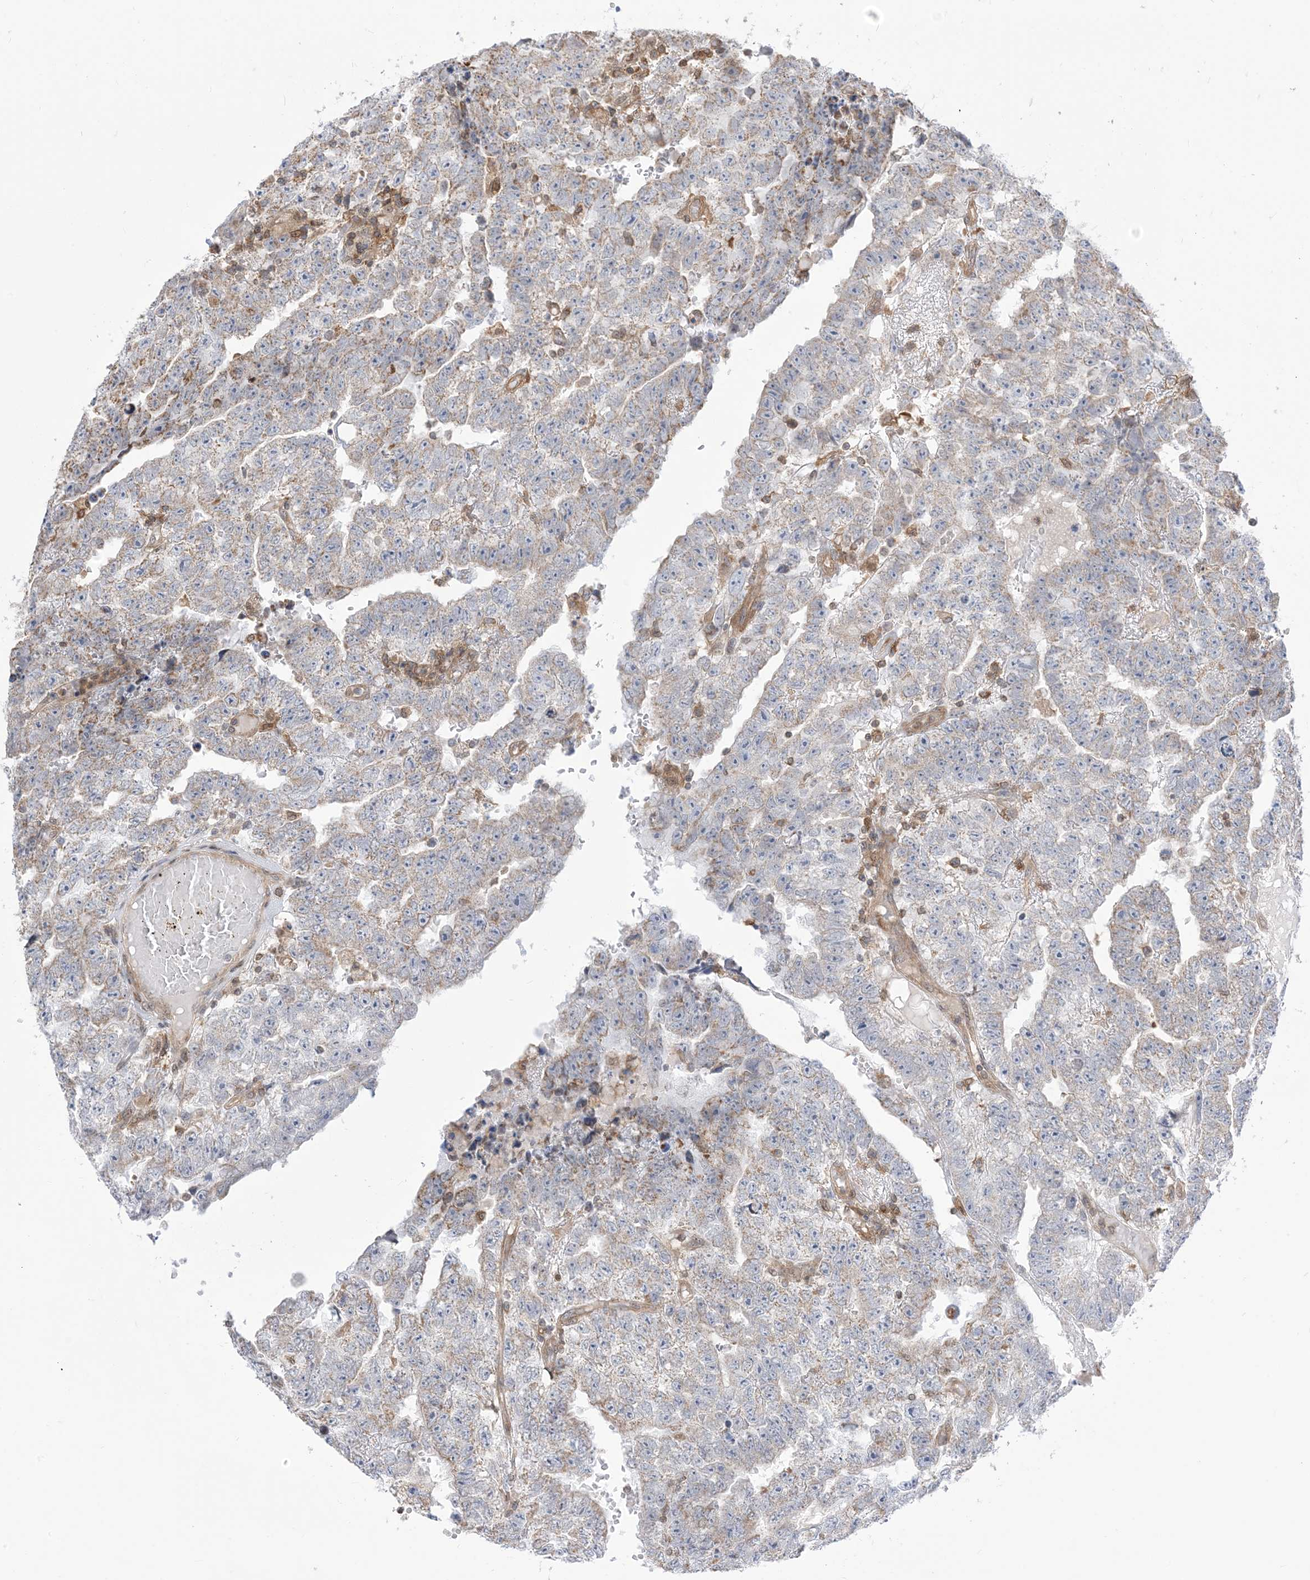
{"staining": {"intensity": "weak", "quantity": "<25%", "location": "cytoplasmic/membranous"}, "tissue": "testis cancer", "cell_type": "Tumor cells", "image_type": "cancer", "snomed": [{"axis": "morphology", "description": "Carcinoma, Embryonal, NOS"}, {"axis": "topography", "description": "Testis"}], "caption": "High magnification brightfield microscopy of testis cancer stained with DAB (3,3'-diaminobenzidine) (brown) and counterstained with hematoxylin (blue): tumor cells show no significant staining. Nuclei are stained in blue.", "gene": "CASP4", "patient": {"sex": "male", "age": 25}}